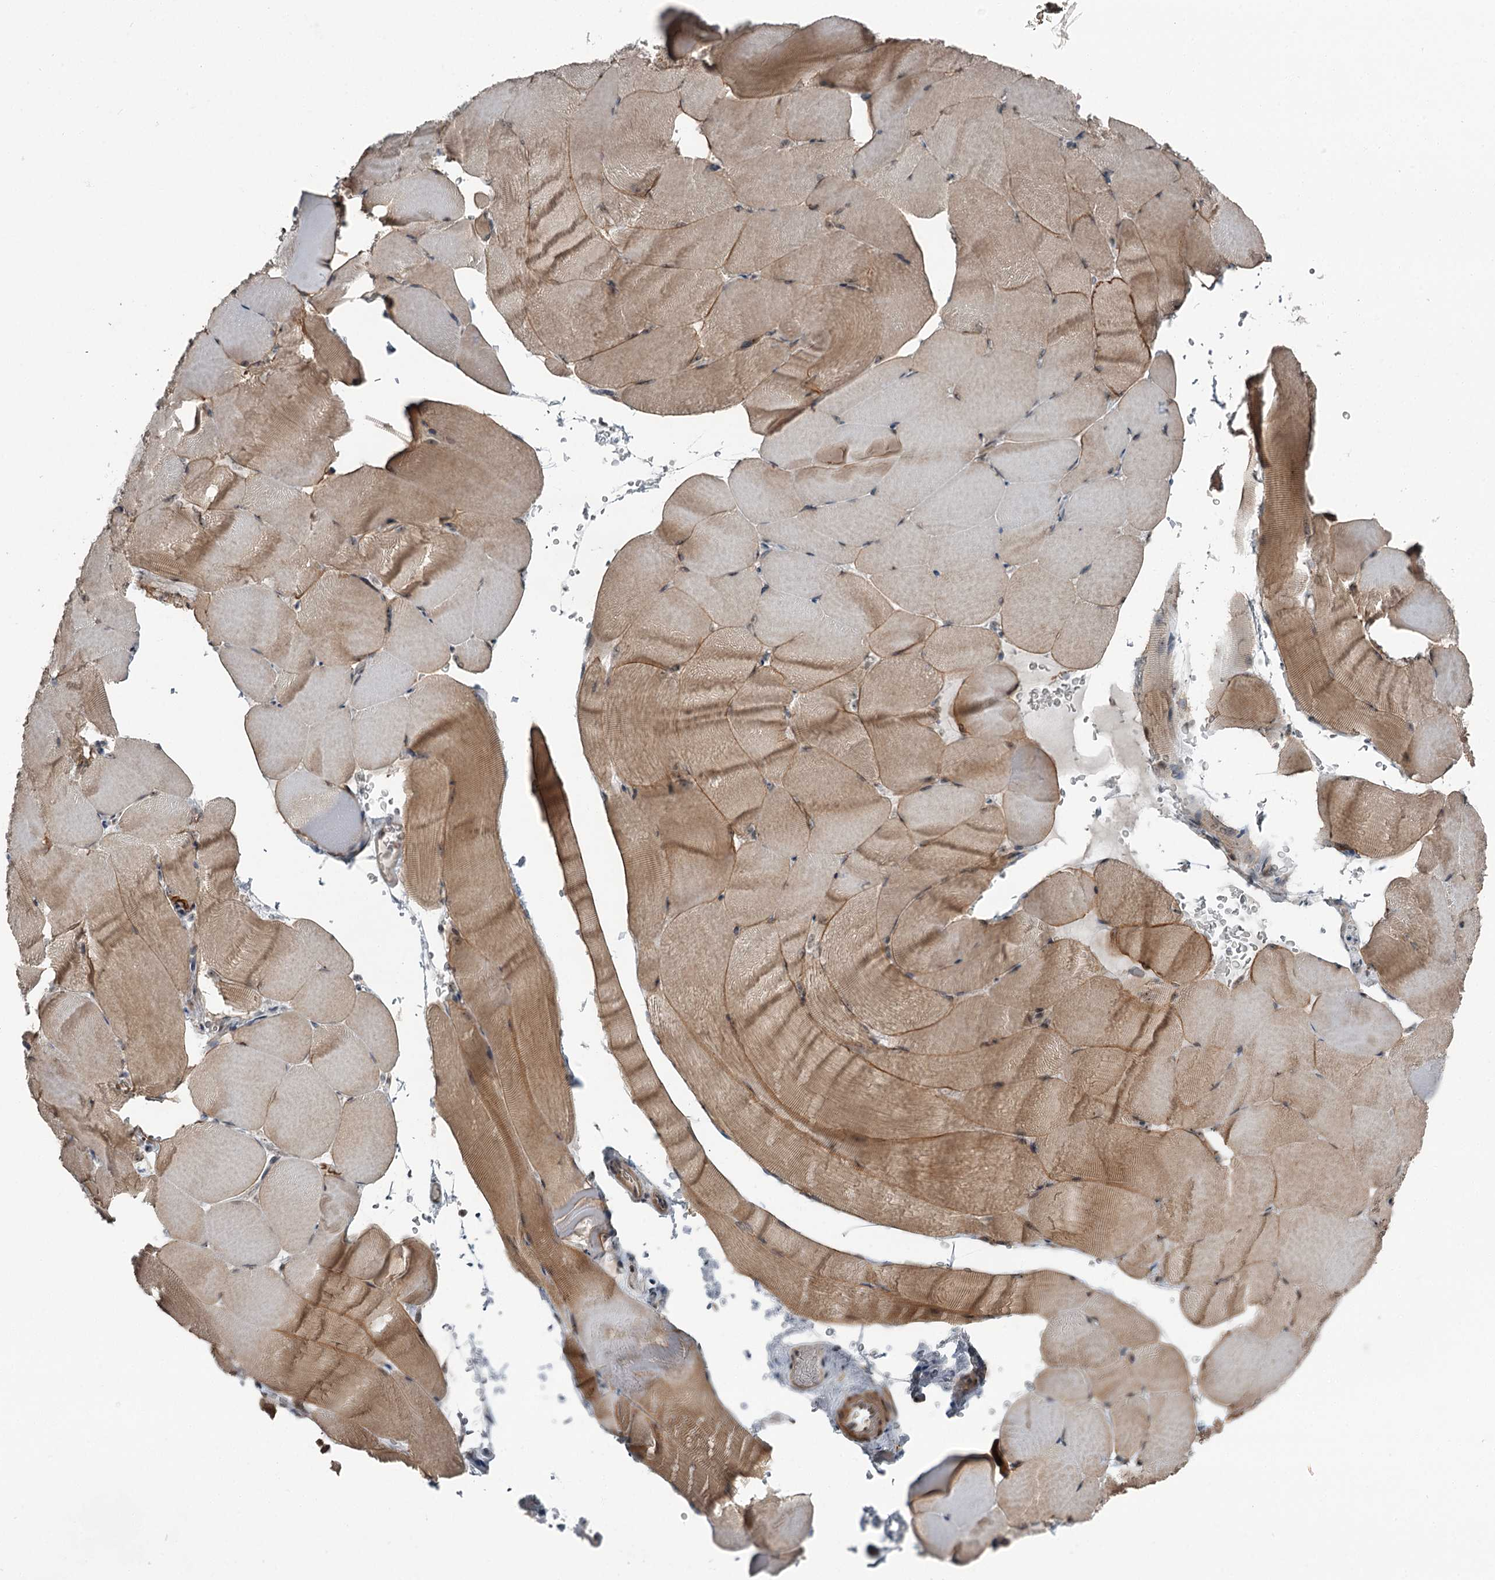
{"staining": {"intensity": "moderate", "quantity": ">75%", "location": "cytoplasmic/membranous"}, "tissue": "skeletal muscle", "cell_type": "Myocytes", "image_type": "normal", "snomed": [{"axis": "morphology", "description": "Normal tissue, NOS"}, {"axis": "topography", "description": "Skeletal muscle"}, {"axis": "topography", "description": "Parathyroid gland"}], "caption": "A high-resolution histopathology image shows IHC staining of unremarkable skeletal muscle, which reveals moderate cytoplasmic/membranous positivity in approximately >75% of myocytes.", "gene": "EXOSC1", "patient": {"sex": "female", "age": 37}}